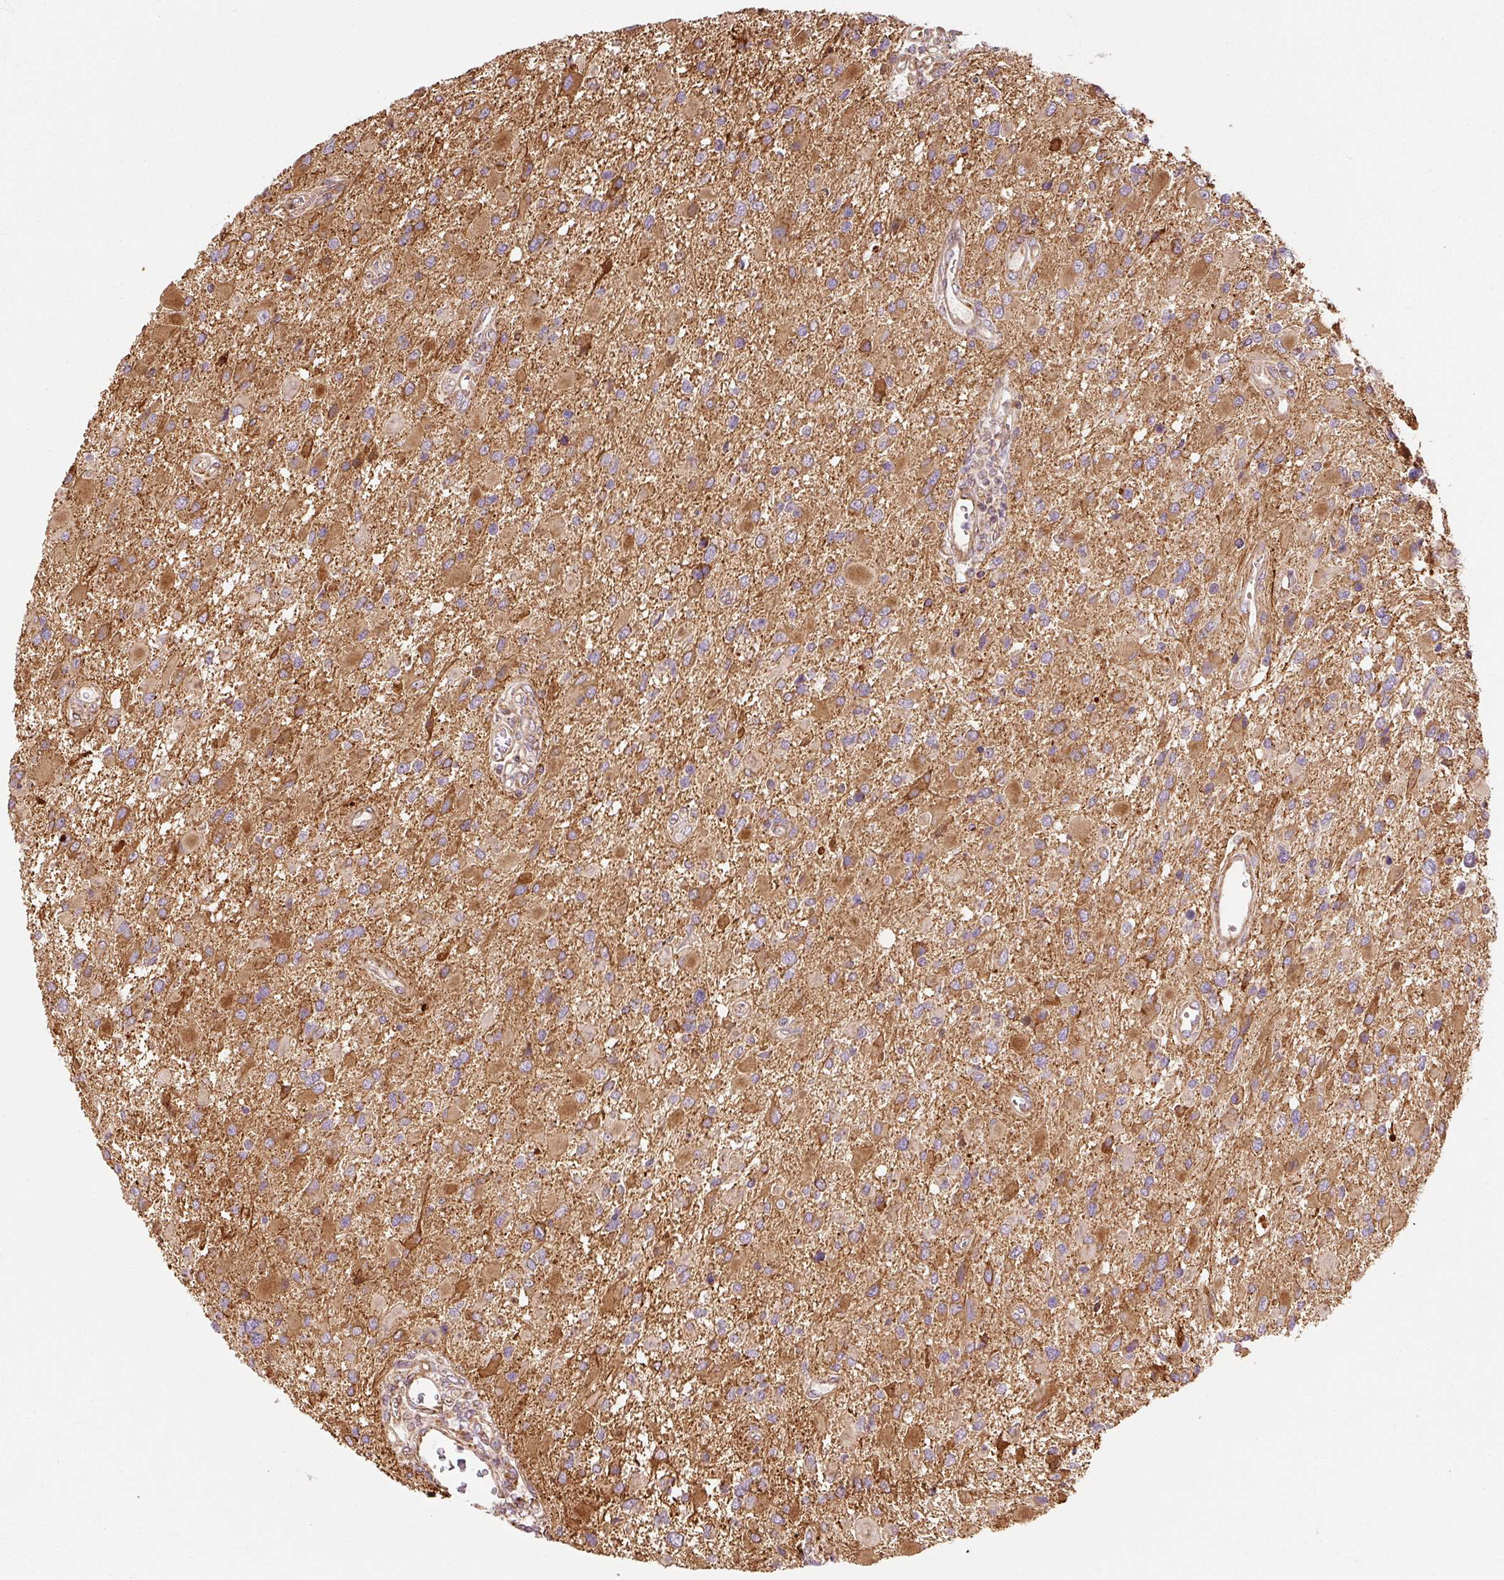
{"staining": {"intensity": "moderate", "quantity": ">75%", "location": "cytoplasmic/membranous"}, "tissue": "glioma", "cell_type": "Tumor cells", "image_type": "cancer", "snomed": [{"axis": "morphology", "description": "Glioma, malignant, High grade"}, {"axis": "topography", "description": "Brain"}], "caption": "Protein staining of malignant glioma (high-grade) tissue reveals moderate cytoplasmic/membranous staining in about >75% of tumor cells.", "gene": "ISCU", "patient": {"sex": "male", "age": 53}}